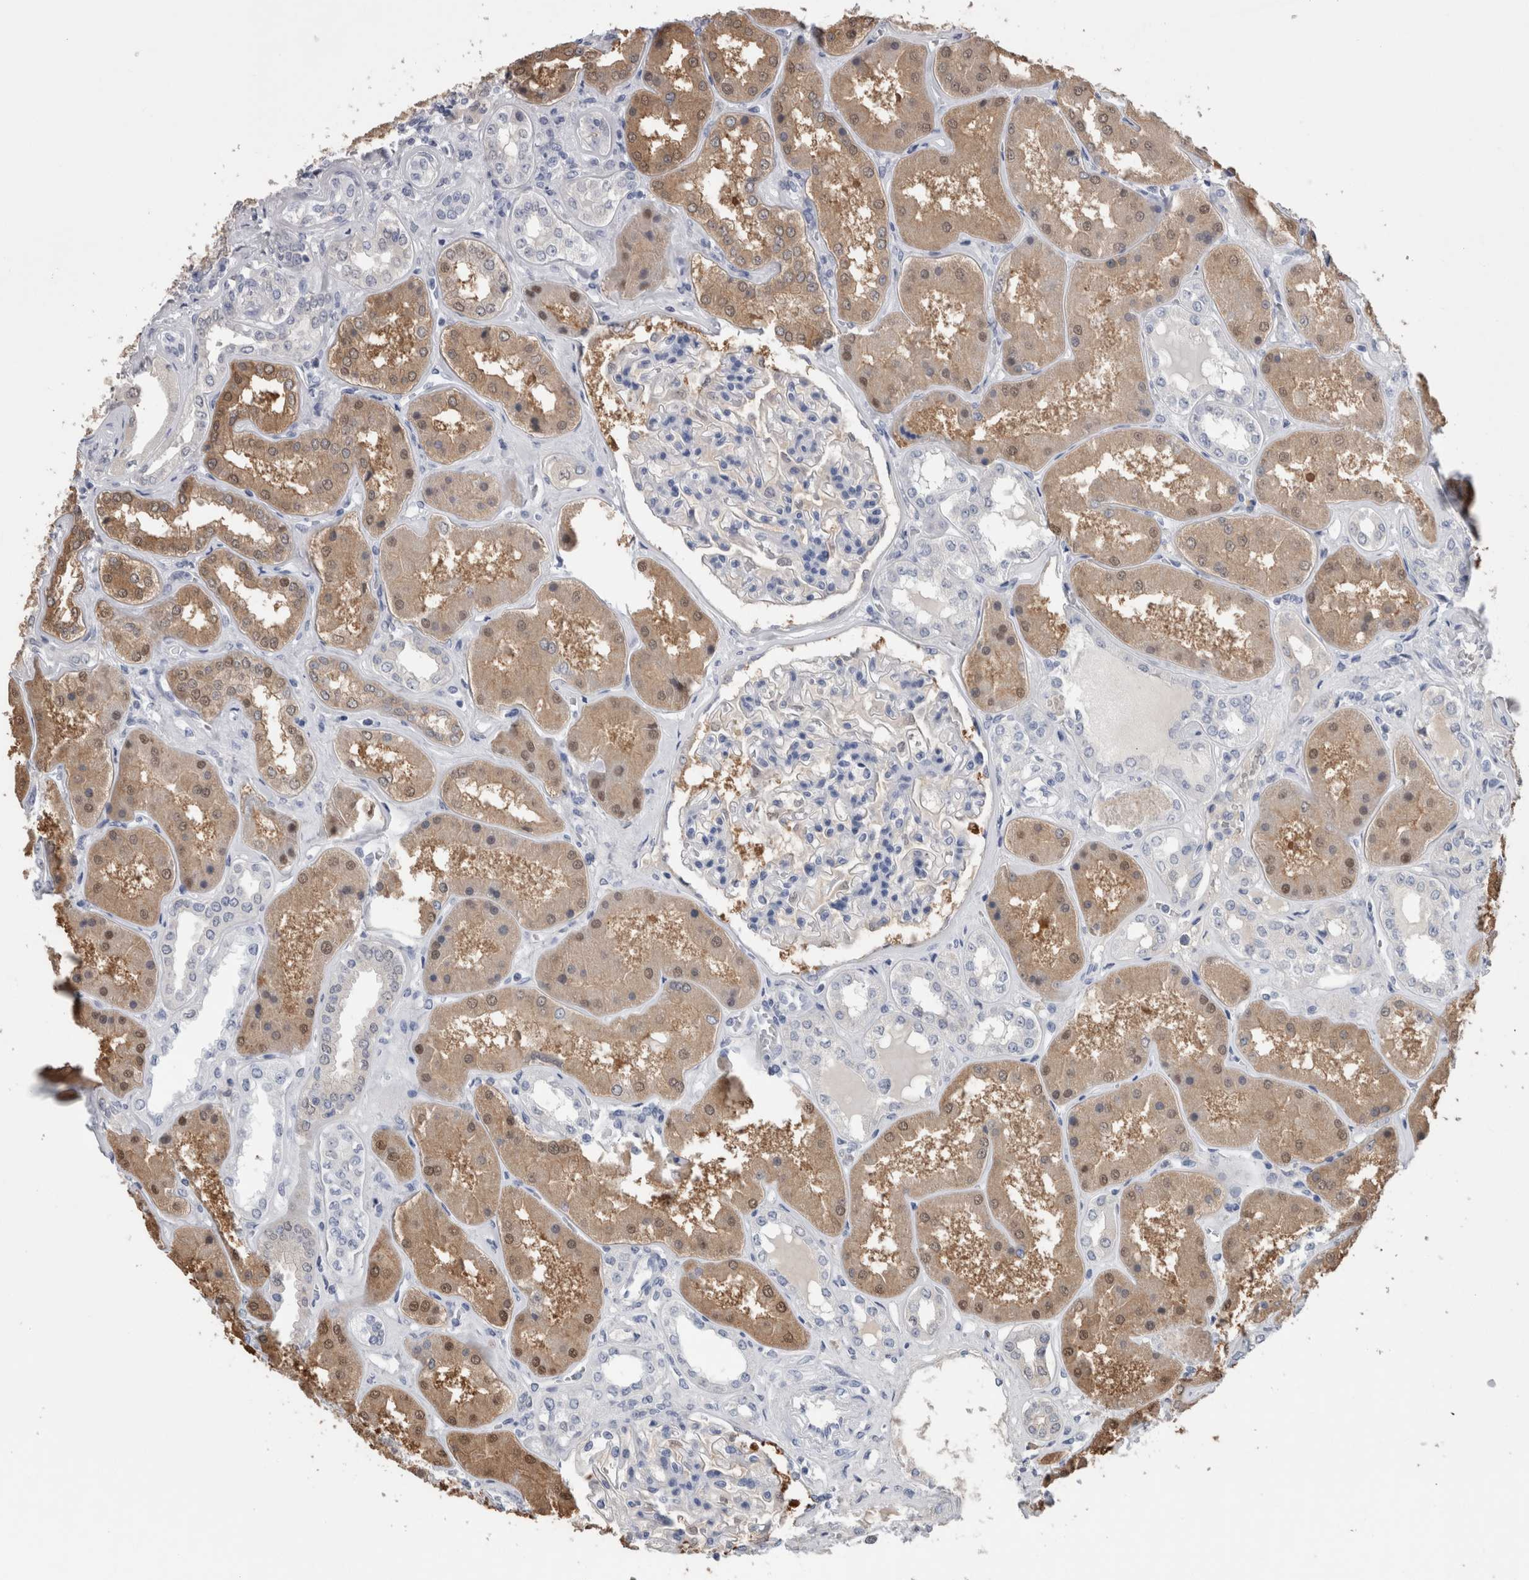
{"staining": {"intensity": "weak", "quantity": "<25%", "location": "cytoplasmic/membranous"}, "tissue": "kidney", "cell_type": "Cells in glomeruli", "image_type": "normal", "snomed": [{"axis": "morphology", "description": "Normal tissue, NOS"}, {"axis": "topography", "description": "Kidney"}], "caption": "Cells in glomeruli show no significant protein staining in unremarkable kidney.", "gene": "CA8", "patient": {"sex": "female", "age": 56}}